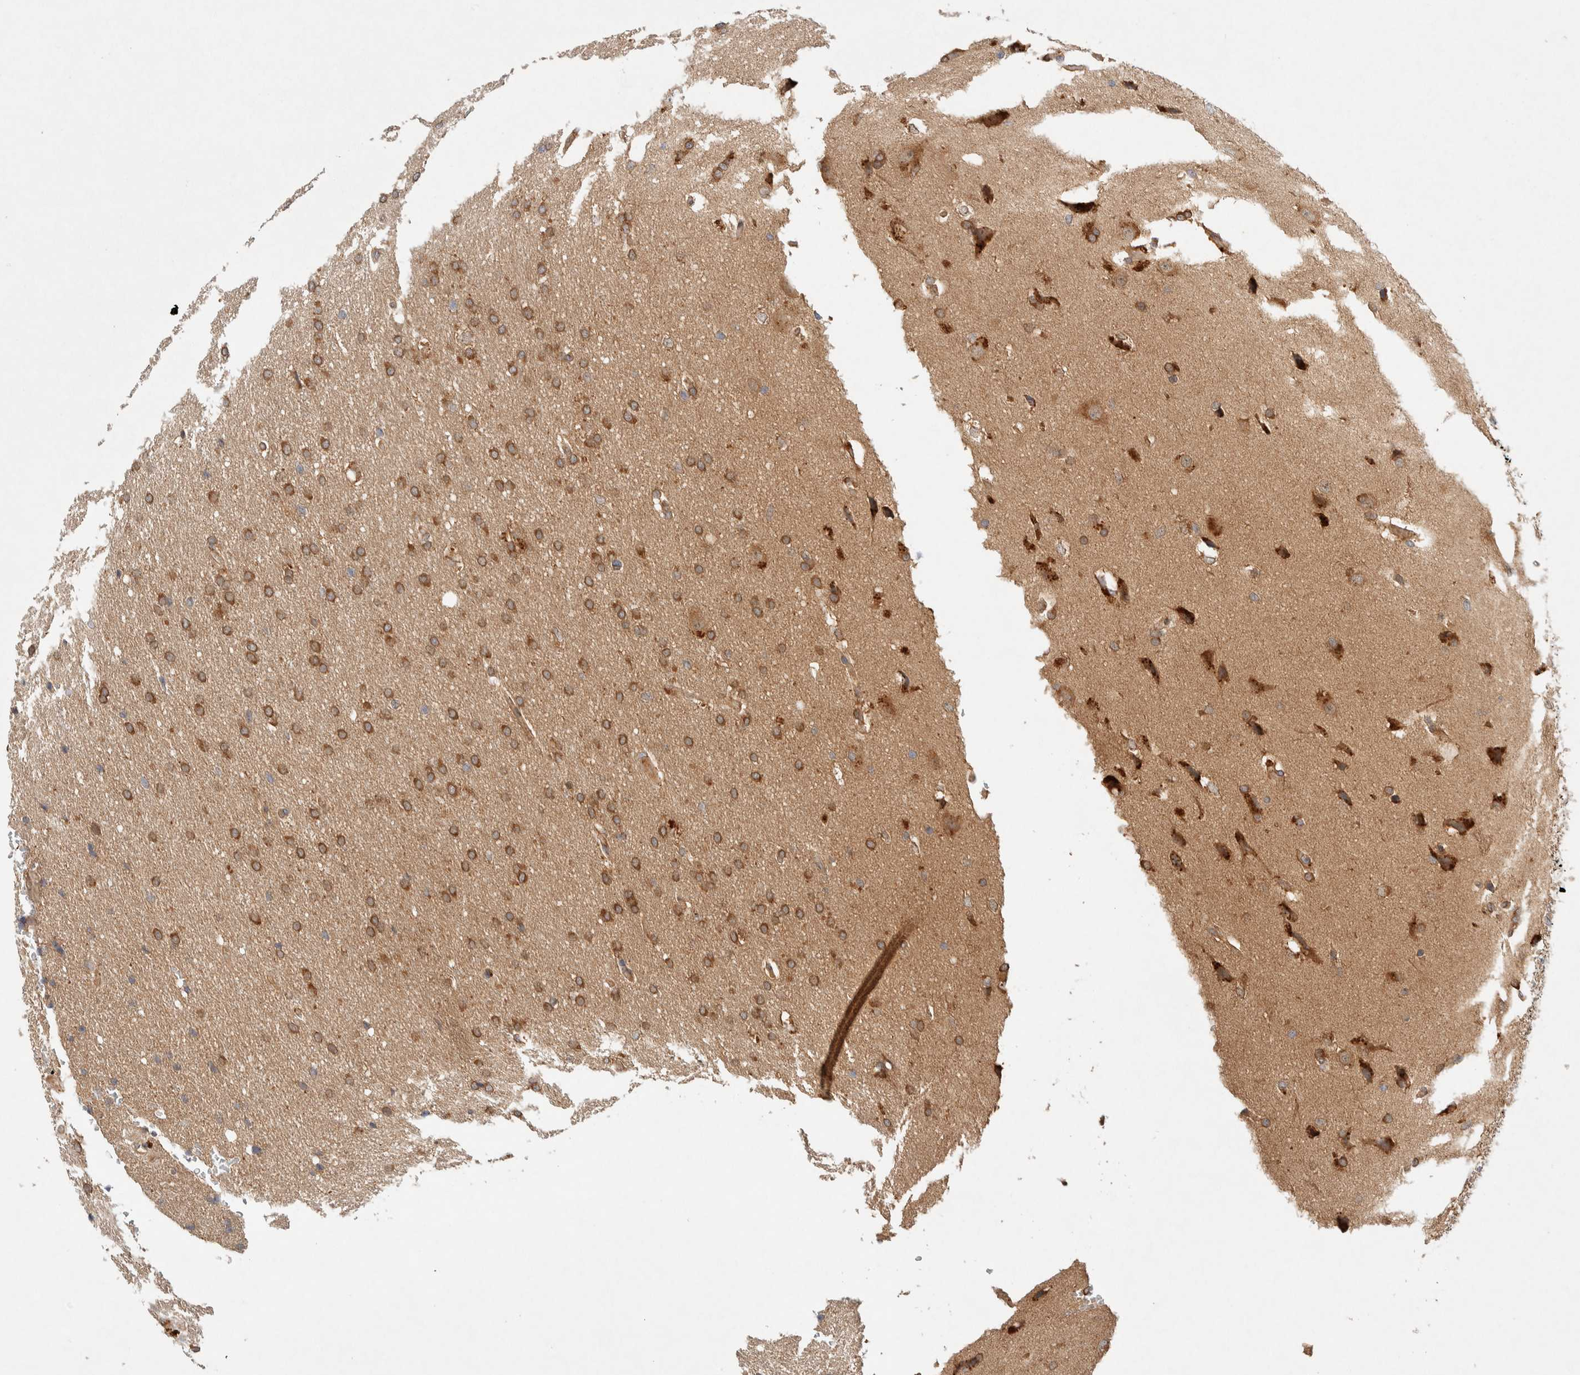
{"staining": {"intensity": "moderate", "quantity": ">75%", "location": "cytoplasmic/membranous"}, "tissue": "glioma", "cell_type": "Tumor cells", "image_type": "cancer", "snomed": [{"axis": "morphology", "description": "Glioma, malignant, Low grade"}, {"axis": "topography", "description": "Brain"}], "caption": "This is an image of immunohistochemistry staining of glioma, which shows moderate staining in the cytoplasmic/membranous of tumor cells.", "gene": "PXK", "patient": {"sex": "female", "age": 37}}